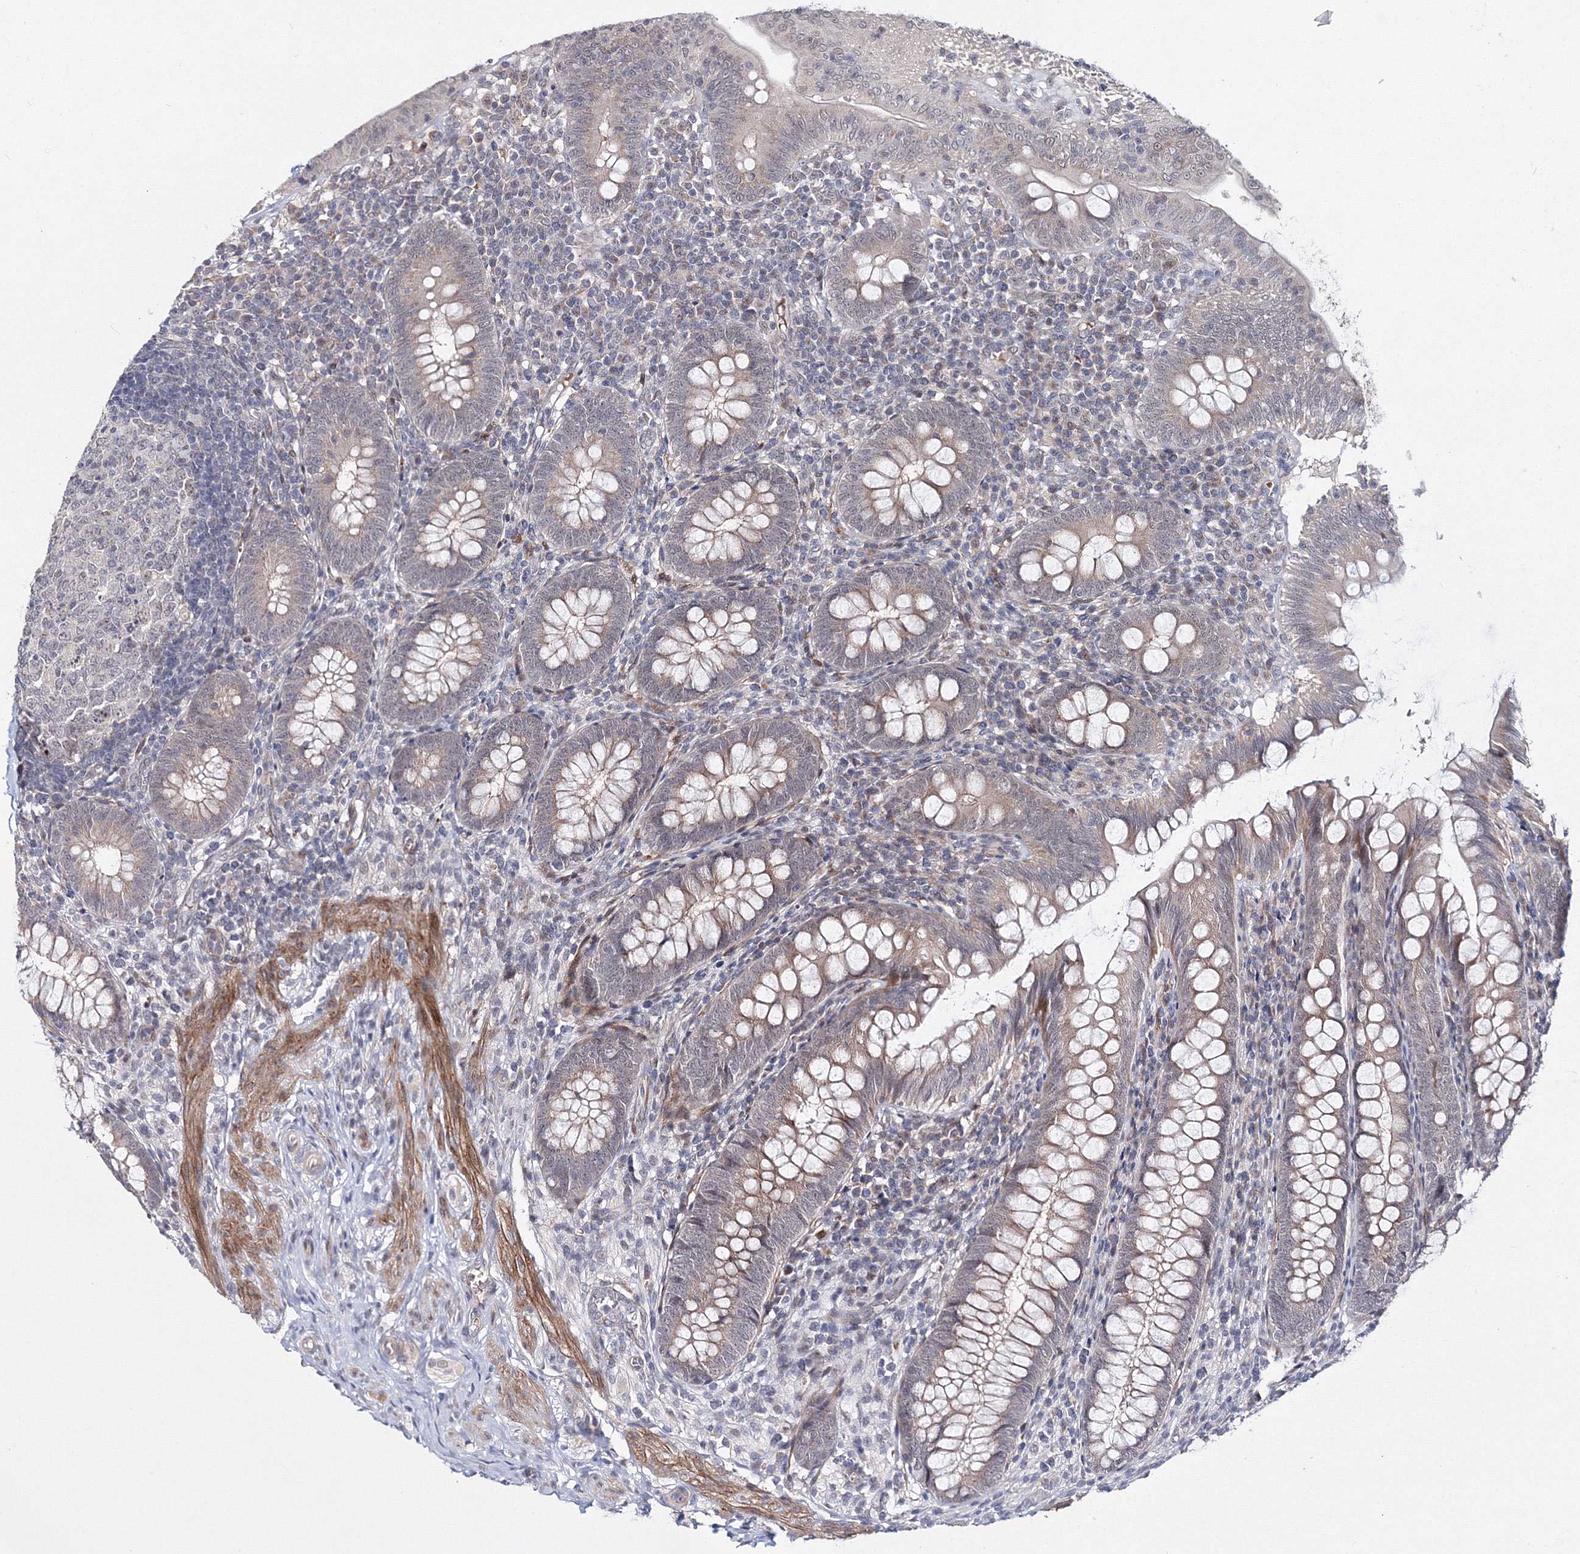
{"staining": {"intensity": "weak", "quantity": "25%-75%", "location": "cytoplasmic/membranous"}, "tissue": "appendix", "cell_type": "Glandular cells", "image_type": "normal", "snomed": [{"axis": "morphology", "description": "Normal tissue, NOS"}, {"axis": "topography", "description": "Appendix"}], "caption": "This micrograph exhibits immunohistochemistry (IHC) staining of unremarkable appendix, with low weak cytoplasmic/membranous staining in approximately 25%-75% of glandular cells.", "gene": "C11orf52", "patient": {"sex": "male", "age": 14}}